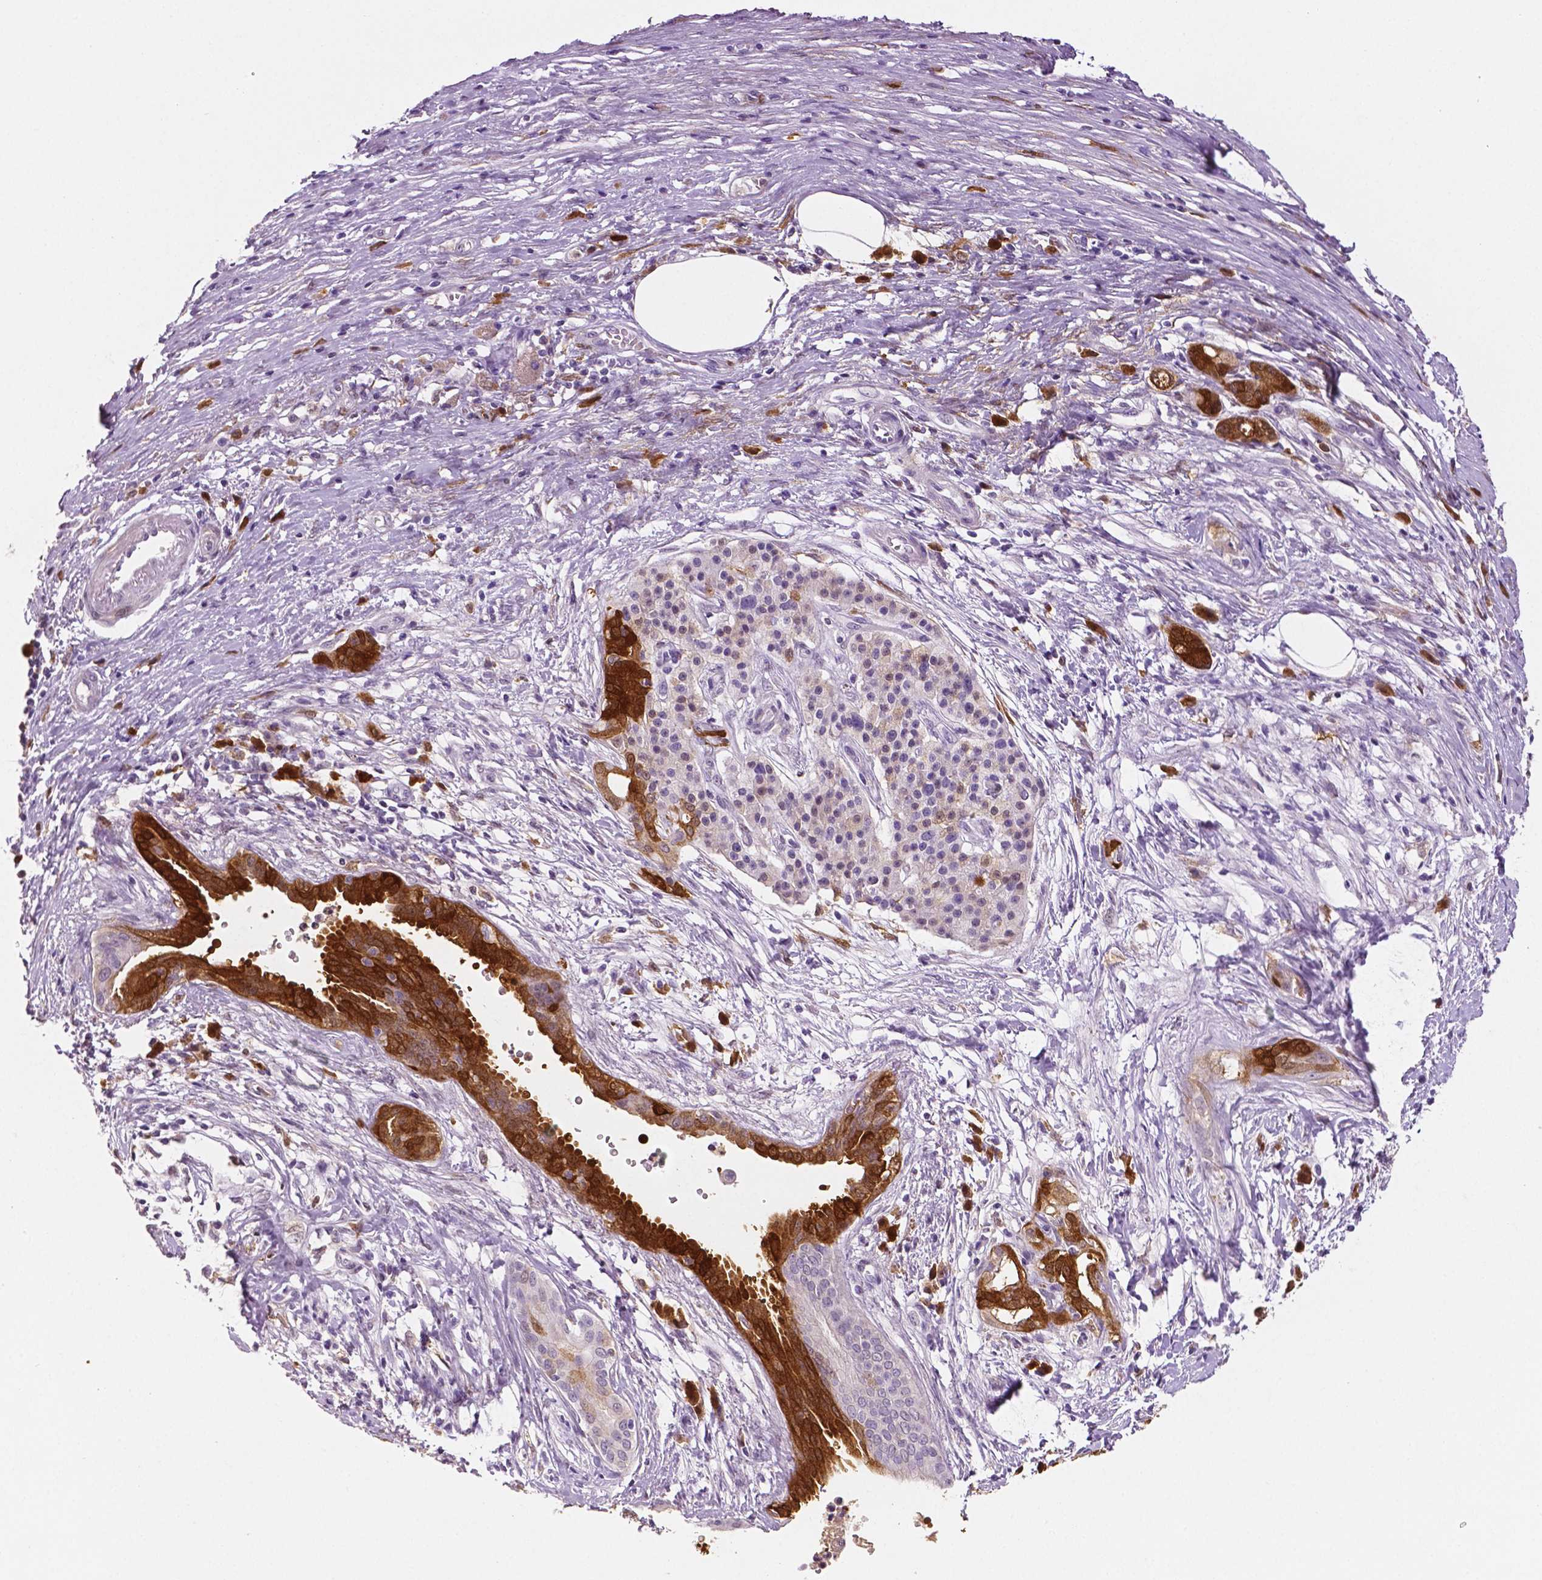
{"staining": {"intensity": "strong", "quantity": ">75%", "location": "cytoplasmic/membranous"}, "tissue": "pancreatic cancer", "cell_type": "Tumor cells", "image_type": "cancer", "snomed": [{"axis": "morphology", "description": "Adenocarcinoma, NOS"}, {"axis": "topography", "description": "Pancreas"}], "caption": "Tumor cells exhibit high levels of strong cytoplasmic/membranous expression in approximately >75% of cells in human pancreatic cancer (adenocarcinoma).", "gene": "PHGDH", "patient": {"sex": "male", "age": 63}}